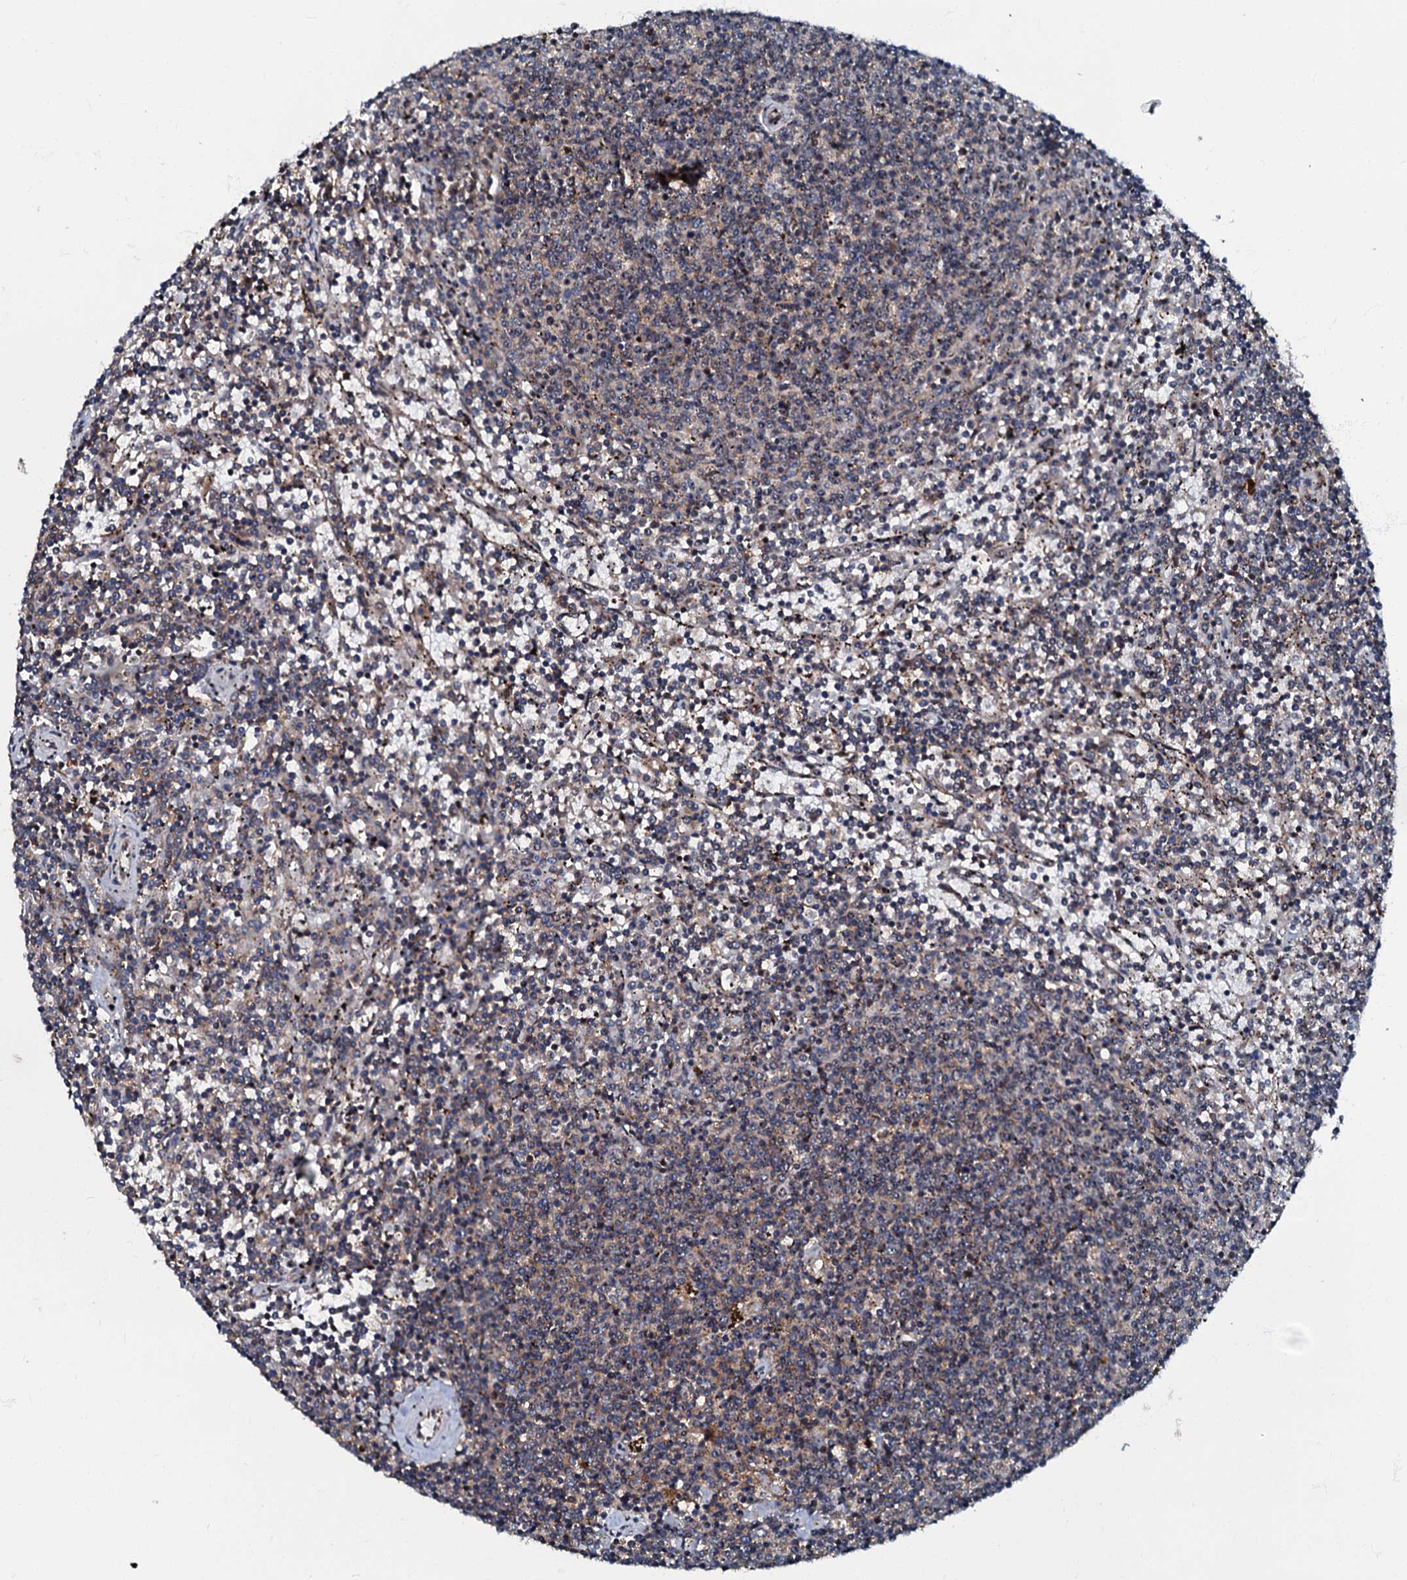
{"staining": {"intensity": "negative", "quantity": "none", "location": "none"}, "tissue": "lymphoma", "cell_type": "Tumor cells", "image_type": "cancer", "snomed": [{"axis": "morphology", "description": "Malignant lymphoma, non-Hodgkin's type, Low grade"}, {"axis": "topography", "description": "Spleen"}], "caption": "DAB (3,3'-diaminobenzidine) immunohistochemical staining of human malignant lymphoma, non-Hodgkin's type (low-grade) displays no significant expression in tumor cells.", "gene": "C18orf32", "patient": {"sex": "female", "age": 50}}